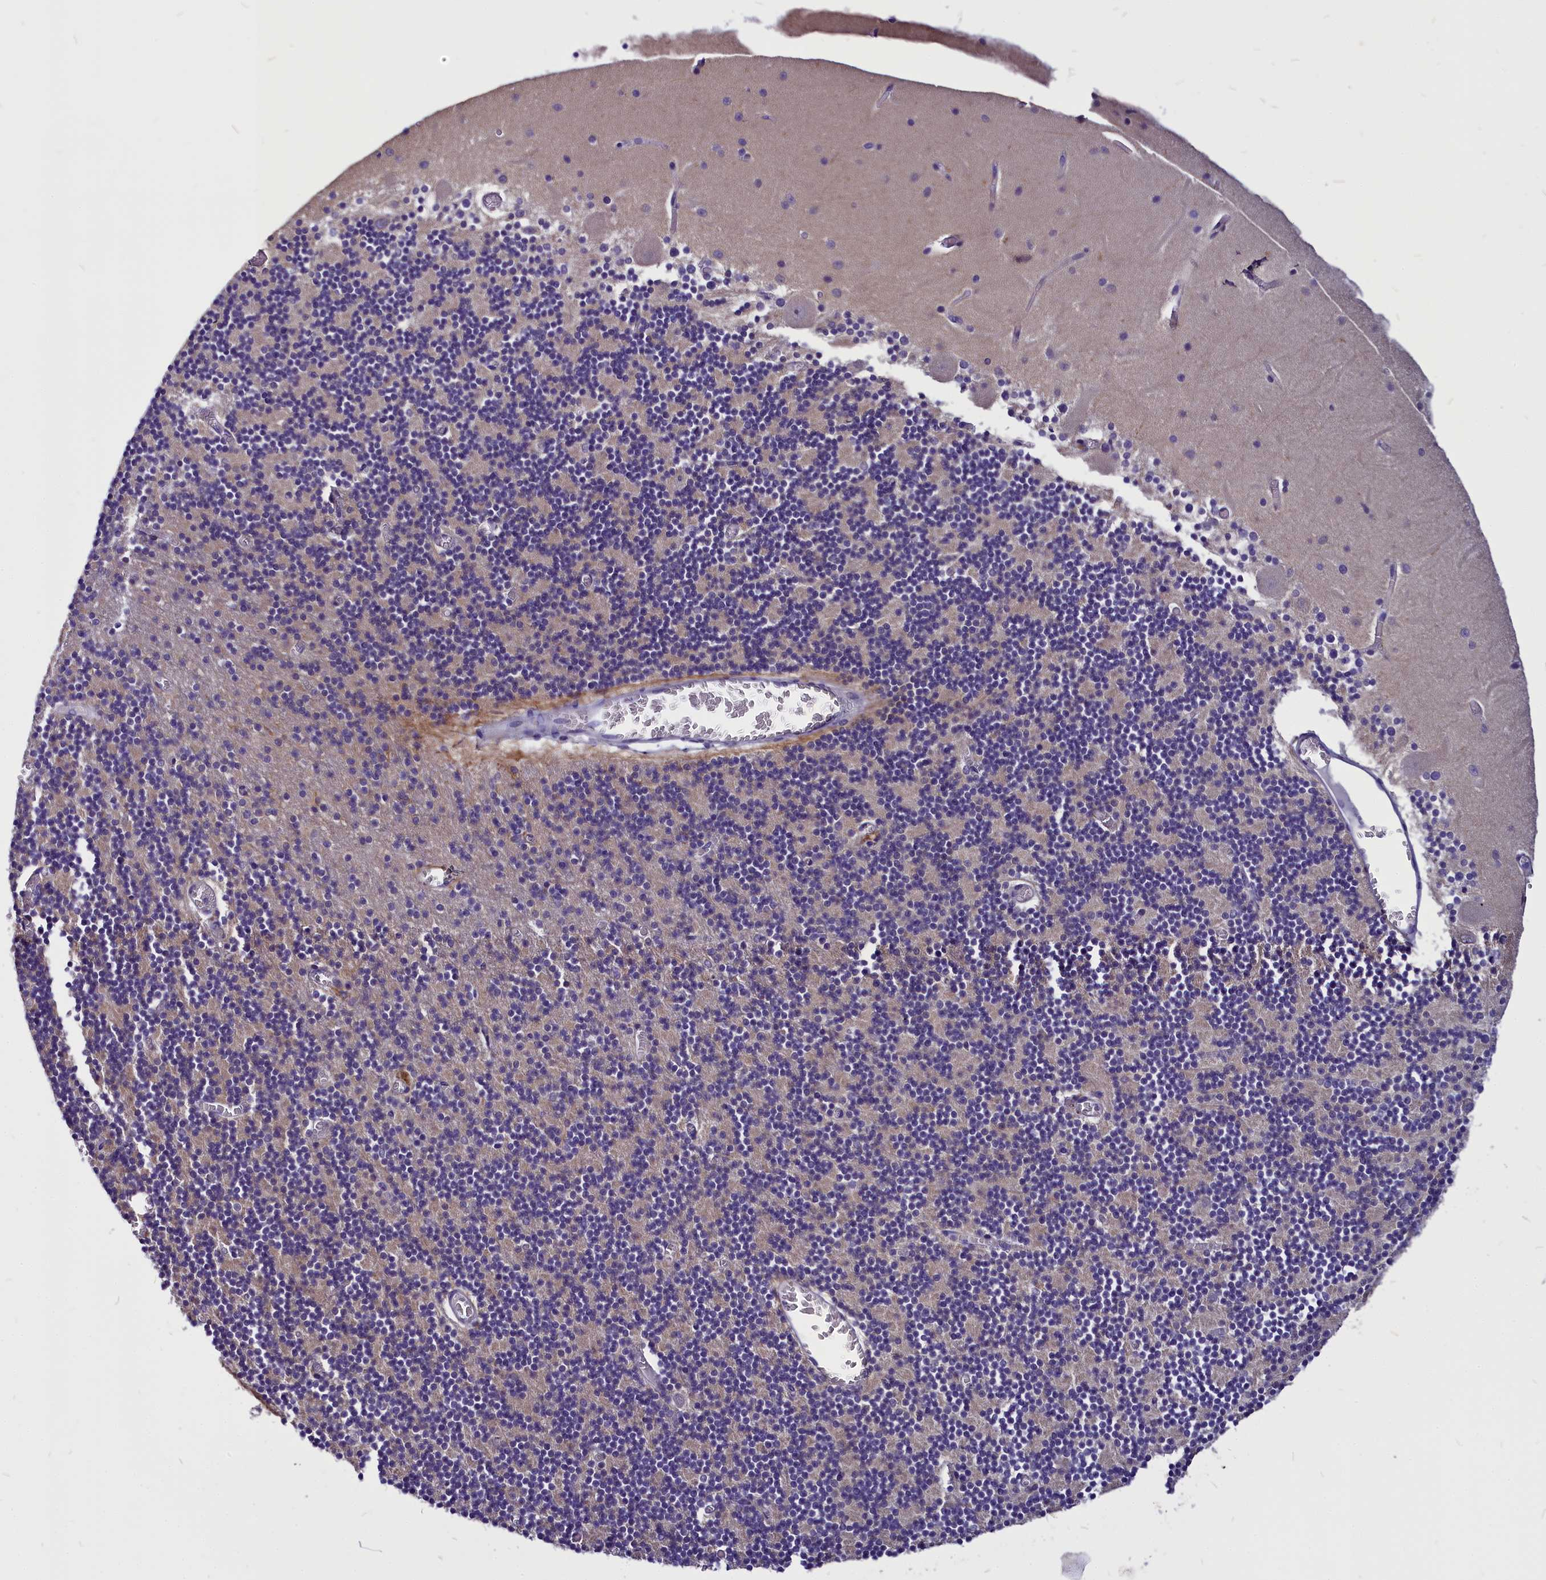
{"staining": {"intensity": "negative", "quantity": "none", "location": "none"}, "tissue": "cerebellum", "cell_type": "Cells in granular layer", "image_type": "normal", "snomed": [{"axis": "morphology", "description": "Normal tissue, NOS"}, {"axis": "topography", "description": "Cerebellum"}], "caption": "A photomicrograph of cerebellum stained for a protein displays no brown staining in cells in granular layer. (DAB (3,3'-diaminobenzidine) immunohistochemistry, high magnification).", "gene": "CEP170", "patient": {"sex": "female", "age": 28}}